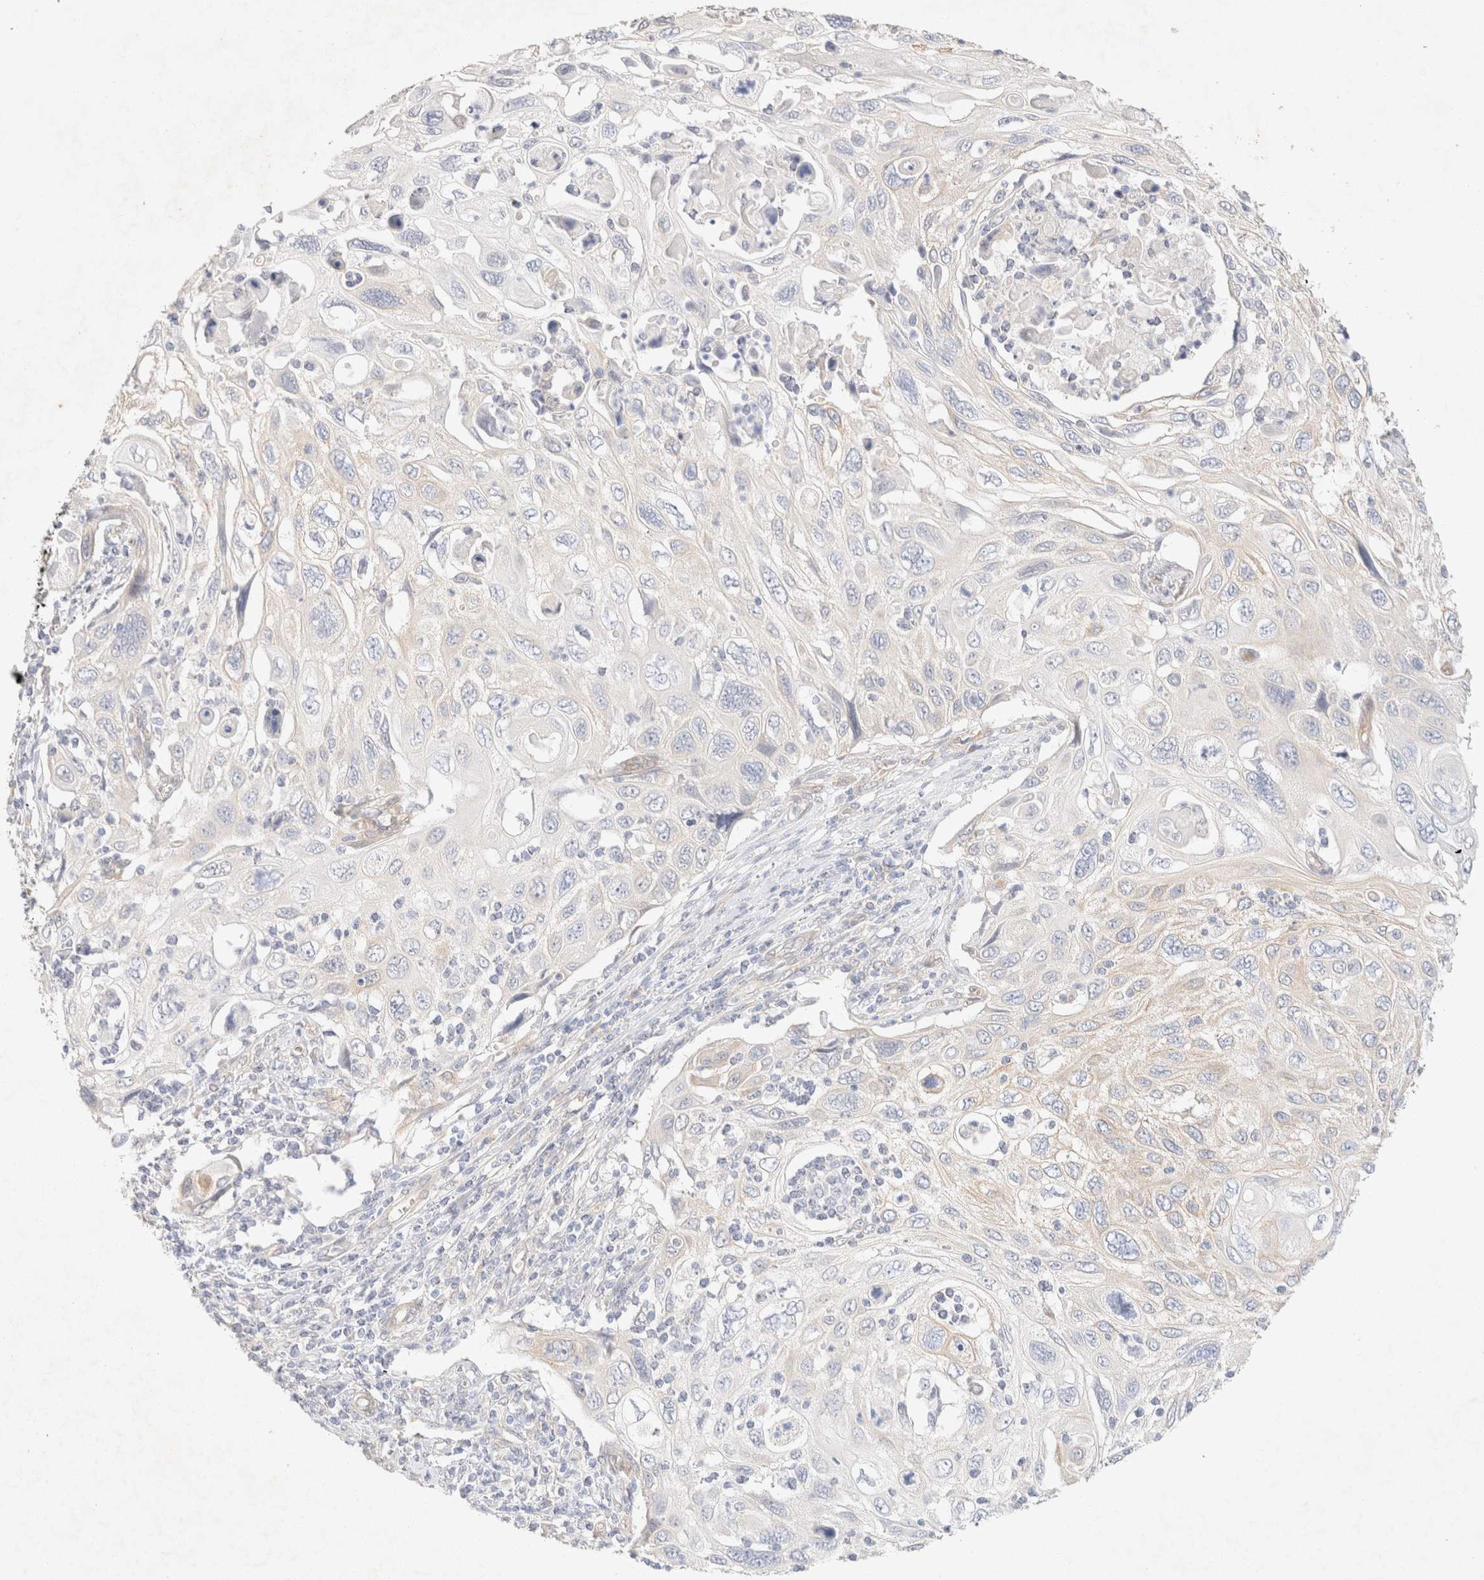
{"staining": {"intensity": "weak", "quantity": "<25%", "location": "cytoplasmic/membranous"}, "tissue": "cervical cancer", "cell_type": "Tumor cells", "image_type": "cancer", "snomed": [{"axis": "morphology", "description": "Squamous cell carcinoma, NOS"}, {"axis": "topography", "description": "Cervix"}], "caption": "A histopathology image of cervical cancer stained for a protein displays no brown staining in tumor cells. (Brightfield microscopy of DAB (3,3'-diaminobenzidine) immunohistochemistry (IHC) at high magnification).", "gene": "CSNK1E", "patient": {"sex": "female", "age": 70}}